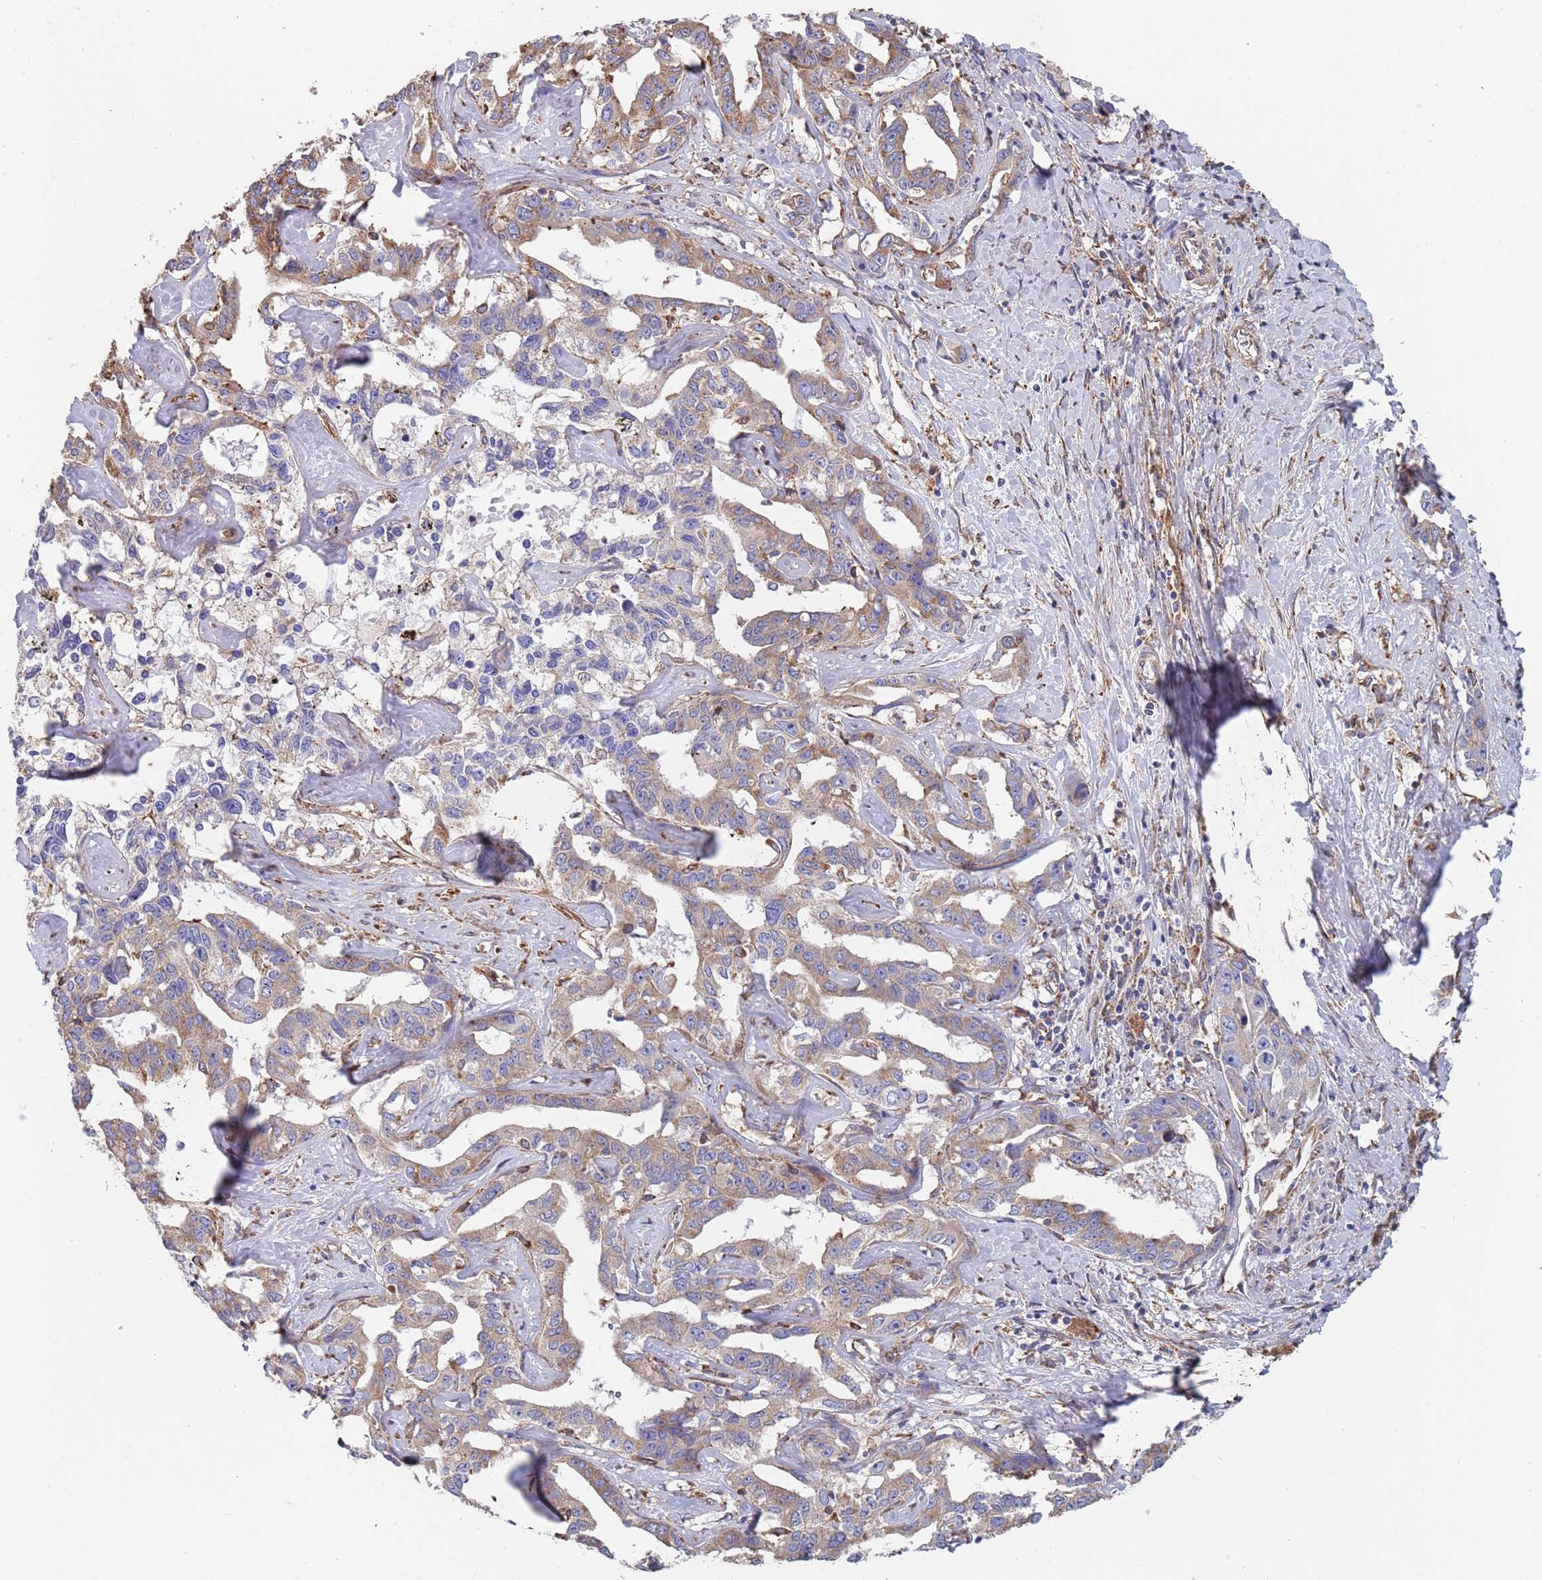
{"staining": {"intensity": "weak", "quantity": ">75%", "location": "cytoplasmic/membranous"}, "tissue": "liver cancer", "cell_type": "Tumor cells", "image_type": "cancer", "snomed": [{"axis": "morphology", "description": "Cholangiocarcinoma"}, {"axis": "topography", "description": "Liver"}], "caption": "A histopathology image showing weak cytoplasmic/membranous staining in about >75% of tumor cells in liver cancer (cholangiocarcinoma), as visualized by brown immunohistochemical staining.", "gene": "DCUN1D3", "patient": {"sex": "male", "age": 59}}